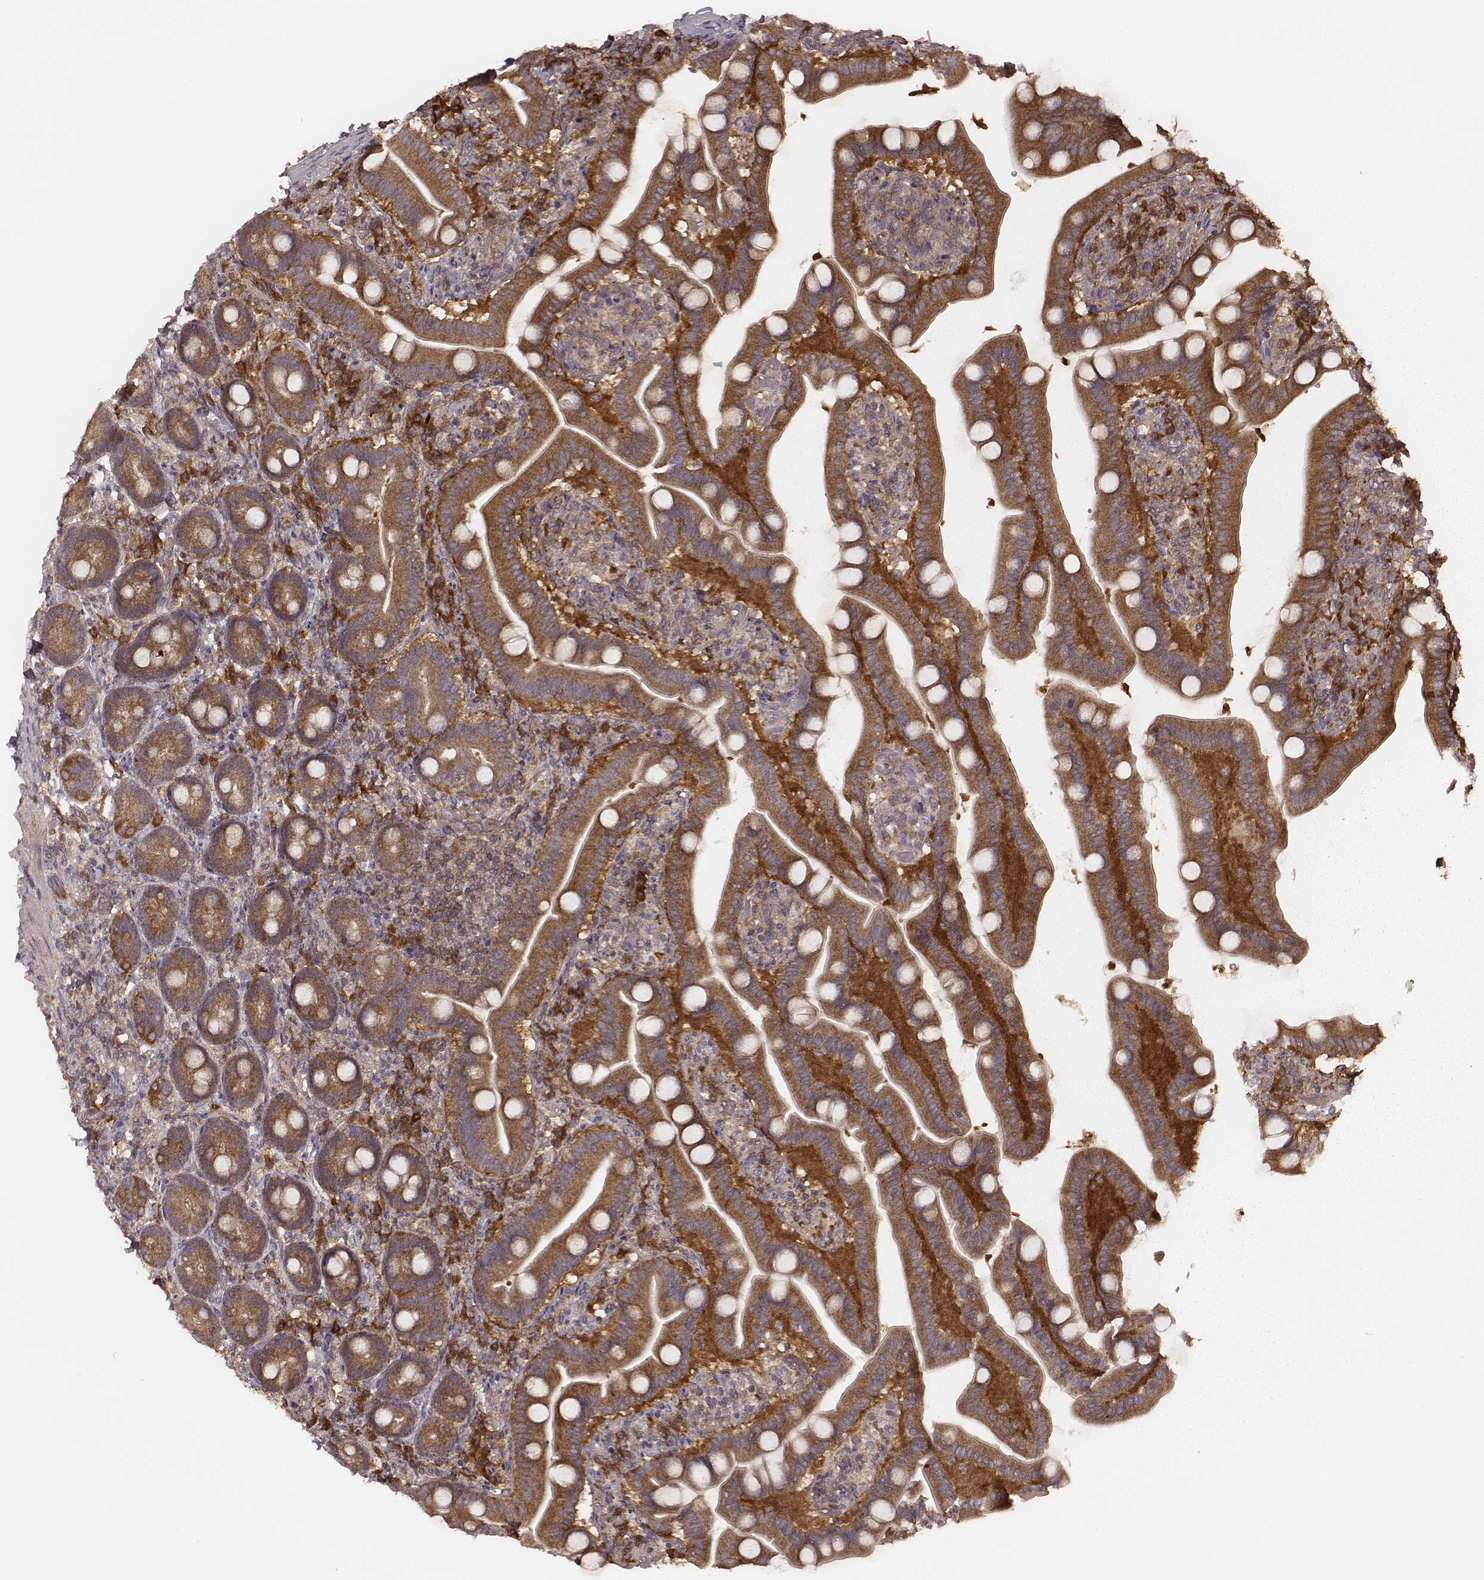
{"staining": {"intensity": "moderate", "quantity": ">75%", "location": "cytoplasmic/membranous"}, "tissue": "small intestine", "cell_type": "Glandular cells", "image_type": "normal", "snomed": [{"axis": "morphology", "description": "Normal tissue, NOS"}, {"axis": "topography", "description": "Small intestine"}], "caption": "The micrograph demonstrates staining of unremarkable small intestine, revealing moderate cytoplasmic/membranous protein positivity (brown color) within glandular cells.", "gene": "CARS1", "patient": {"sex": "male", "age": 66}}